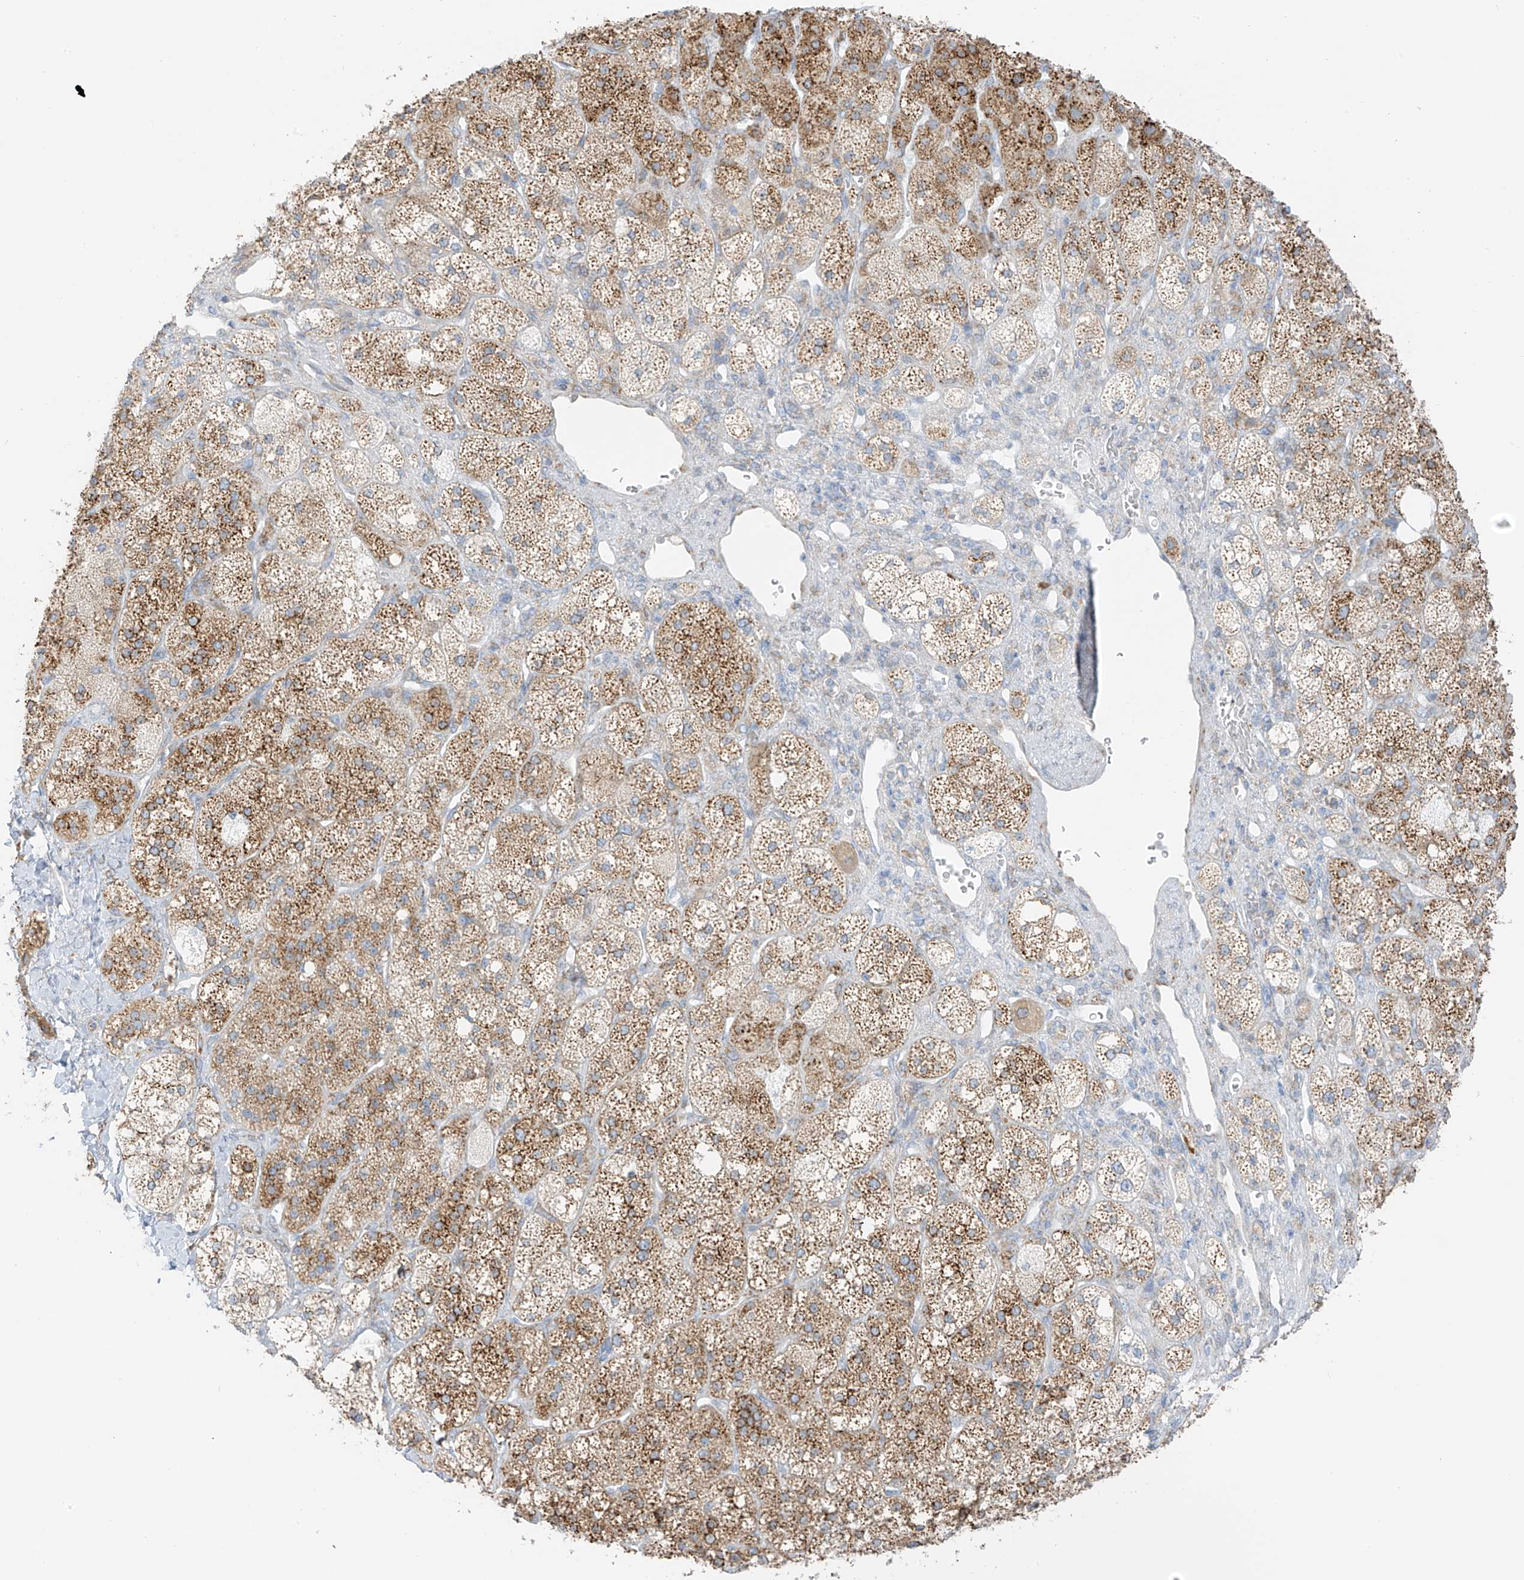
{"staining": {"intensity": "moderate", "quantity": "25%-75%", "location": "cytoplasmic/membranous"}, "tissue": "adrenal gland", "cell_type": "Glandular cells", "image_type": "normal", "snomed": [{"axis": "morphology", "description": "Normal tissue, NOS"}, {"axis": "topography", "description": "Adrenal gland"}], "caption": "Immunohistochemistry micrograph of unremarkable adrenal gland stained for a protein (brown), which demonstrates medium levels of moderate cytoplasmic/membranous positivity in approximately 25%-75% of glandular cells.", "gene": "LRRC59", "patient": {"sex": "male", "age": 61}}